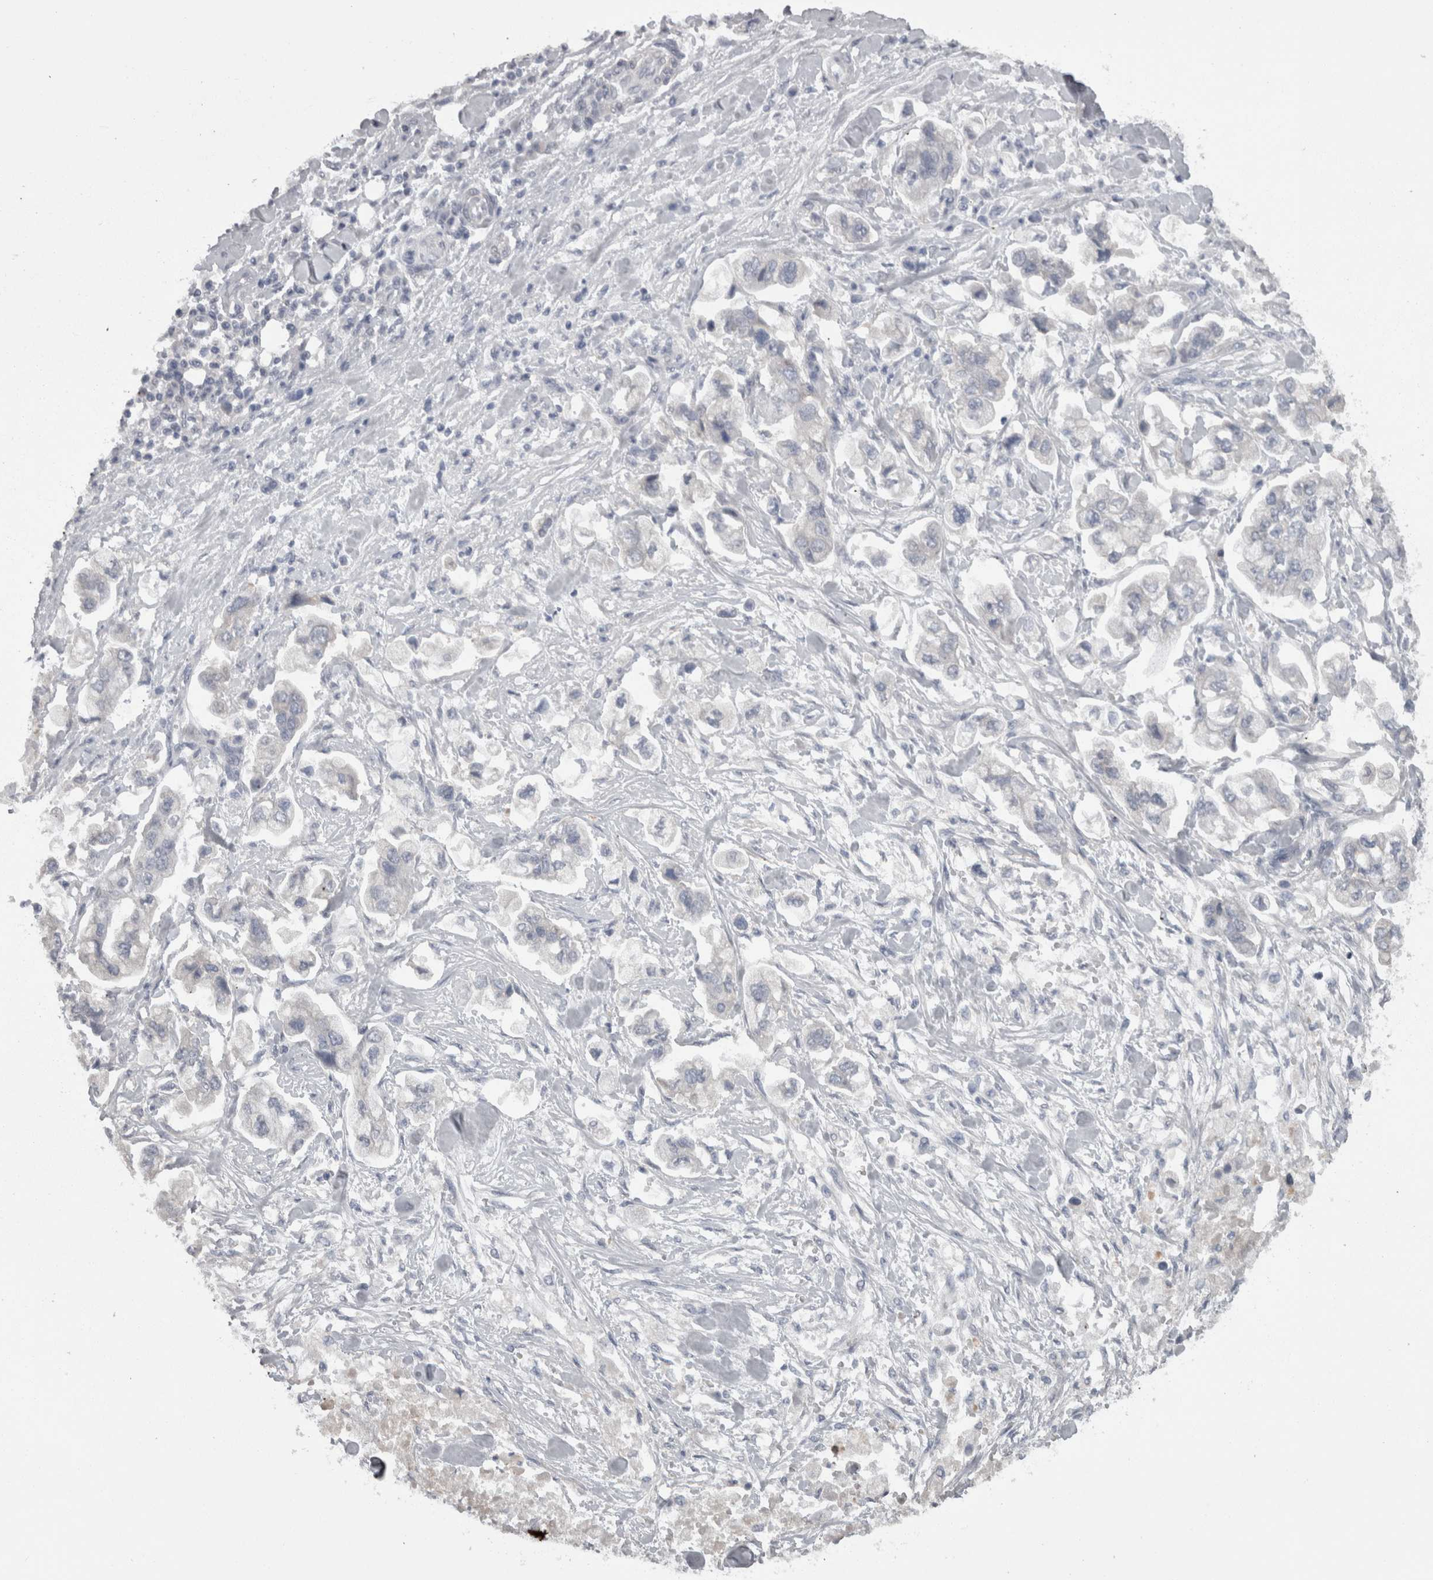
{"staining": {"intensity": "negative", "quantity": "none", "location": "none"}, "tissue": "stomach cancer", "cell_type": "Tumor cells", "image_type": "cancer", "snomed": [{"axis": "morphology", "description": "Normal tissue, NOS"}, {"axis": "morphology", "description": "Adenocarcinoma, NOS"}, {"axis": "topography", "description": "Stomach"}], "caption": "Immunohistochemistry (IHC) of stomach cancer (adenocarcinoma) reveals no staining in tumor cells.", "gene": "CAMK2D", "patient": {"sex": "male", "age": 62}}